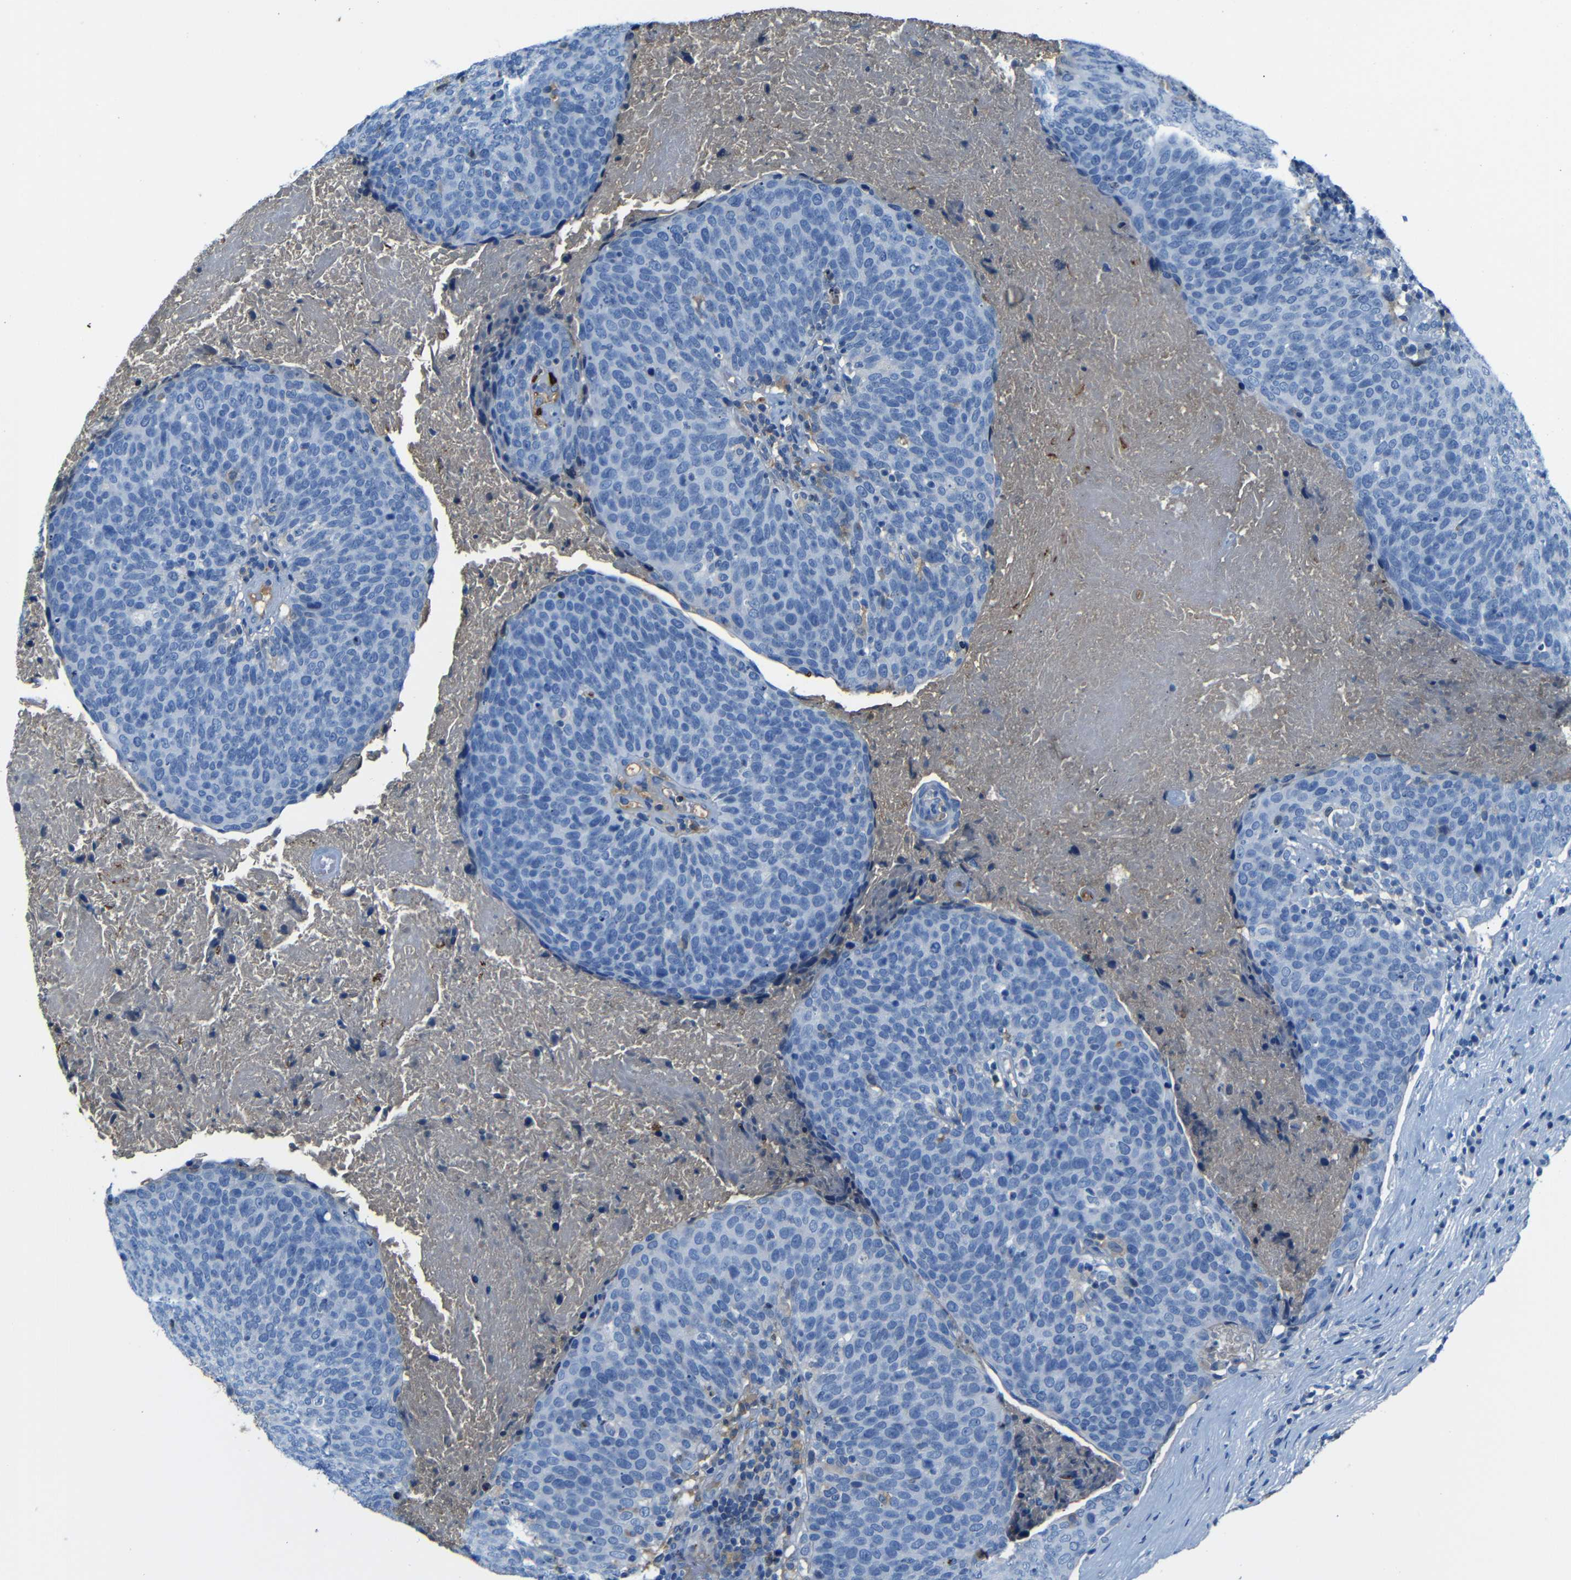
{"staining": {"intensity": "negative", "quantity": "none", "location": "none"}, "tissue": "head and neck cancer", "cell_type": "Tumor cells", "image_type": "cancer", "snomed": [{"axis": "morphology", "description": "Squamous cell carcinoma, NOS"}, {"axis": "morphology", "description": "Squamous cell carcinoma, metastatic, NOS"}, {"axis": "topography", "description": "Lymph node"}, {"axis": "topography", "description": "Head-Neck"}], "caption": "High power microscopy photomicrograph of an immunohistochemistry (IHC) photomicrograph of head and neck cancer, revealing no significant positivity in tumor cells.", "gene": "SERPINA1", "patient": {"sex": "male", "age": 62}}